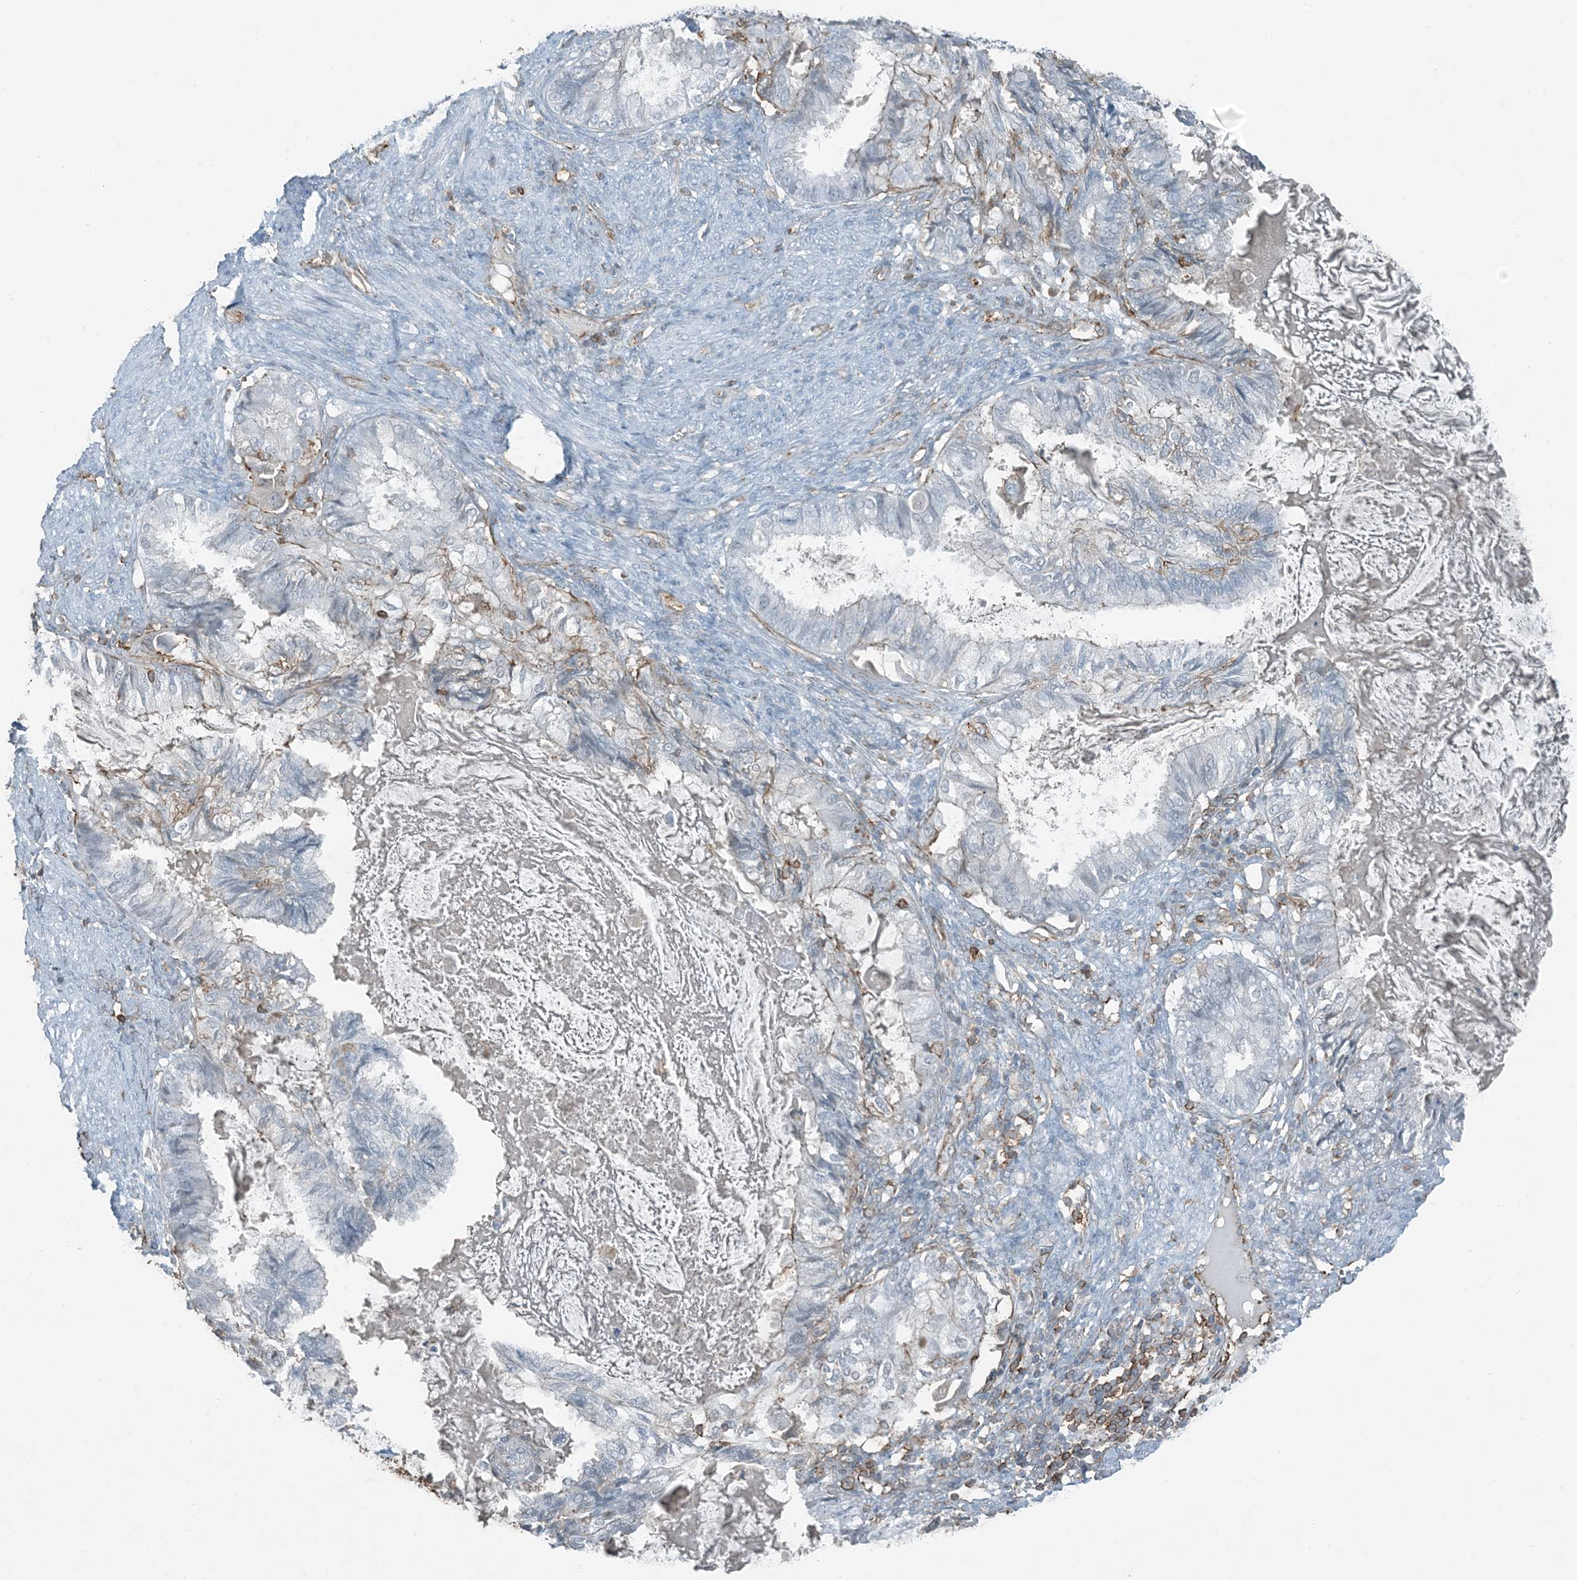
{"staining": {"intensity": "negative", "quantity": "none", "location": "none"}, "tissue": "cervical cancer", "cell_type": "Tumor cells", "image_type": "cancer", "snomed": [{"axis": "morphology", "description": "Normal tissue, NOS"}, {"axis": "morphology", "description": "Adenocarcinoma, NOS"}, {"axis": "topography", "description": "Cervix"}, {"axis": "topography", "description": "Endometrium"}], "caption": "Protein analysis of adenocarcinoma (cervical) reveals no significant positivity in tumor cells. The staining was performed using DAB (3,3'-diaminobenzidine) to visualize the protein expression in brown, while the nuclei were stained in blue with hematoxylin (Magnification: 20x).", "gene": "APOBEC3C", "patient": {"sex": "female", "age": 86}}